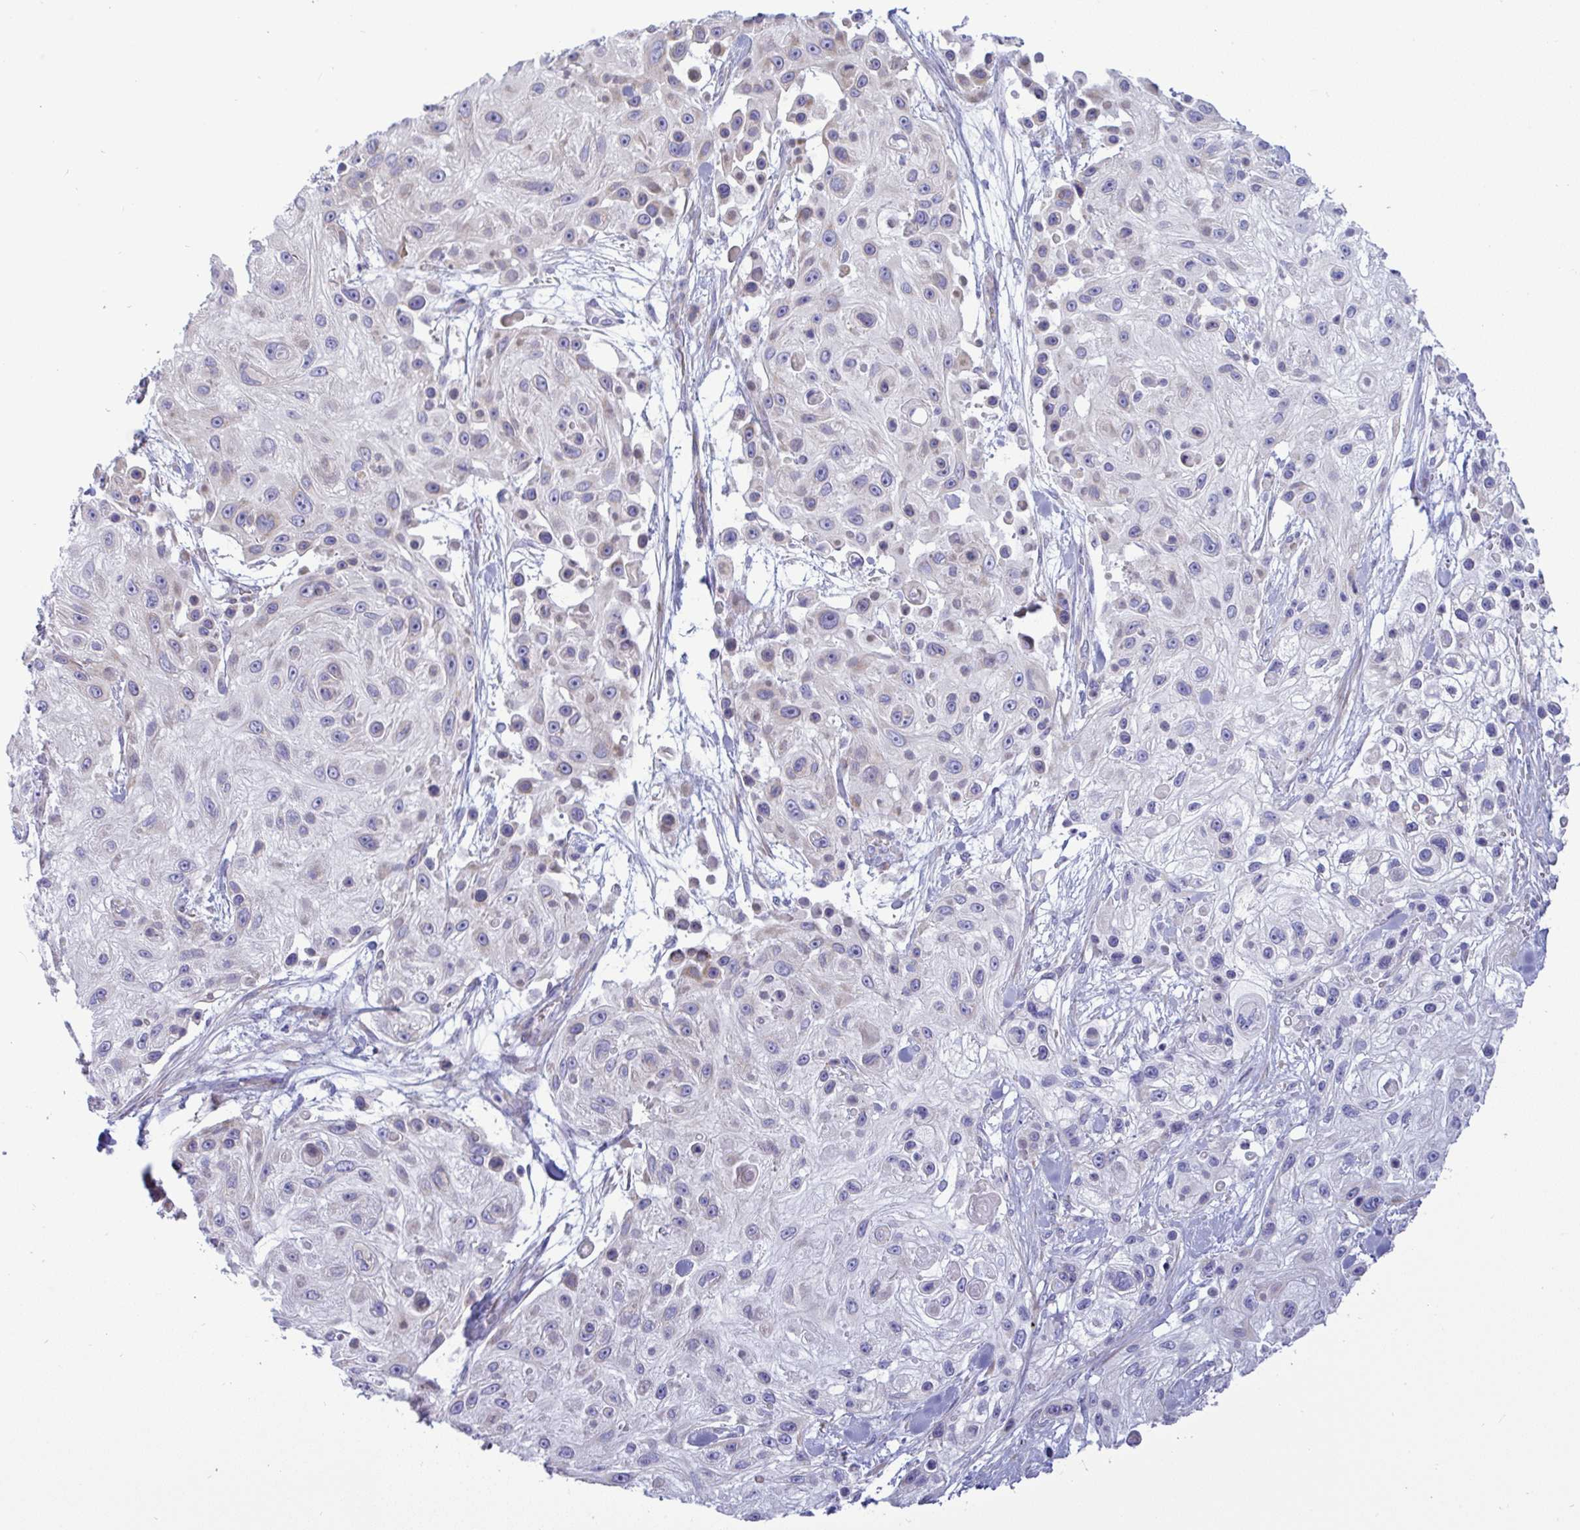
{"staining": {"intensity": "weak", "quantity": "<25%", "location": "cytoplasmic/membranous"}, "tissue": "skin cancer", "cell_type": "Tumor cells", "image_type": "cancer", "snomed": [{"axis": "morphology", "description": "Squamous cell carcinoma, NOS"}, {"axis": "topography", "description": "Skin"}], "caption": "A histopathology image of skin cancer (squamous cell carcinoma) stained for a protein shows no brown staining in tumor cells.", "gene": "NTN1", "patient": {"sex": "male", "age": 67}}